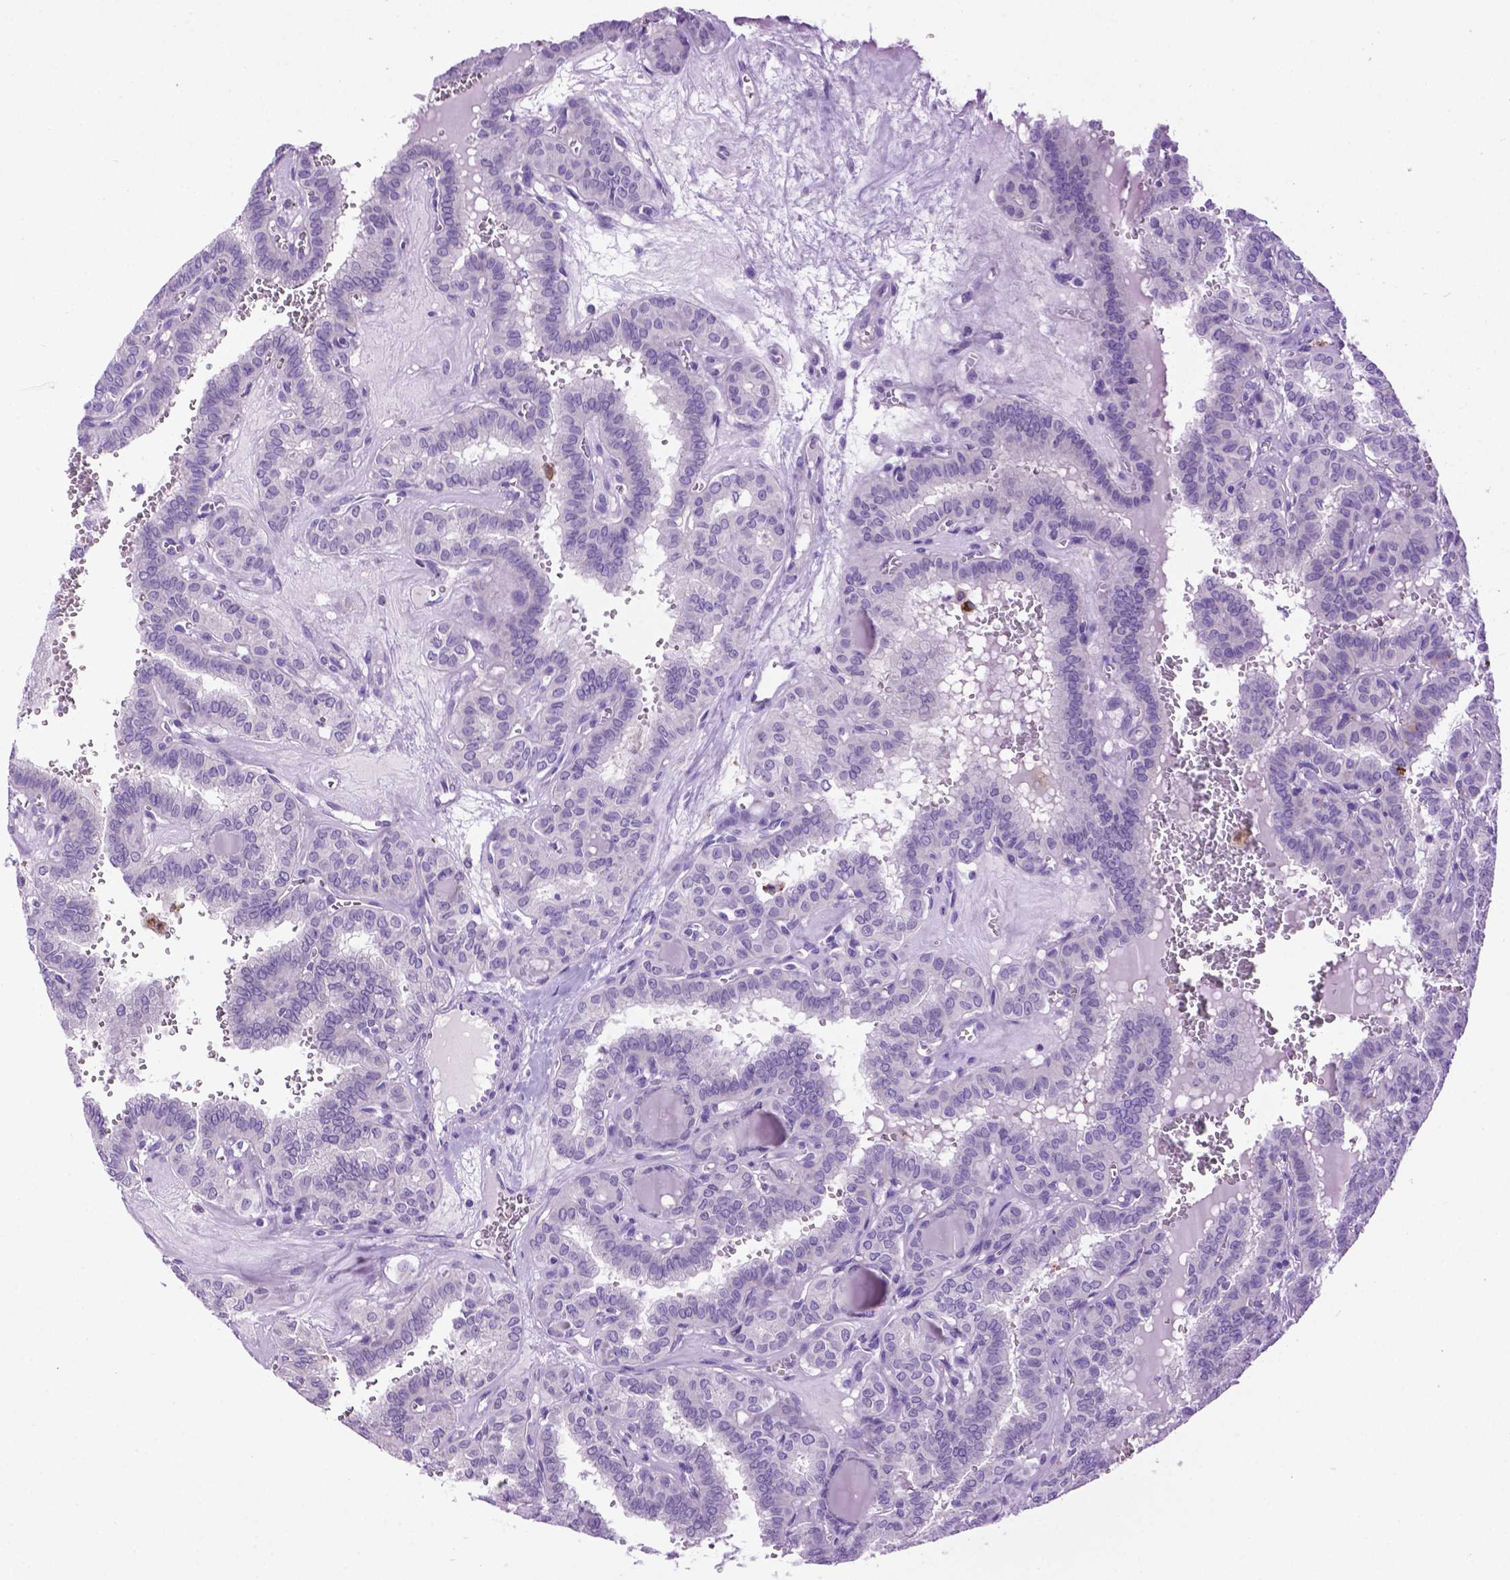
{"staining": {"intensity": "negative", "quantity": "none", "location": "none"}, "tissue": "thyroid cancer", "cell_type": "Tumor cells", "image_type": "cancer", "snomed": [{"axis": "morphology", "description": "Papillary adenocarcinoma, NOS"}, {"axis": "topography", "description": "Thyroid gland"}], "caption": "DAB (3,3'-diaminobenzidine) immunohistochemical staining of thyroid cancer (papillary adenocarcinoma) reveals no significant staining in tumor cells. Brightfield microscopy of immunohistochemistry stained with DAB (3,3'-diaminobenzidine) (brown) and hematoxylin (blue), captured at high magnification.", "gene": "TMEM132E", "patient": {"sex": "female", "age": 41}}